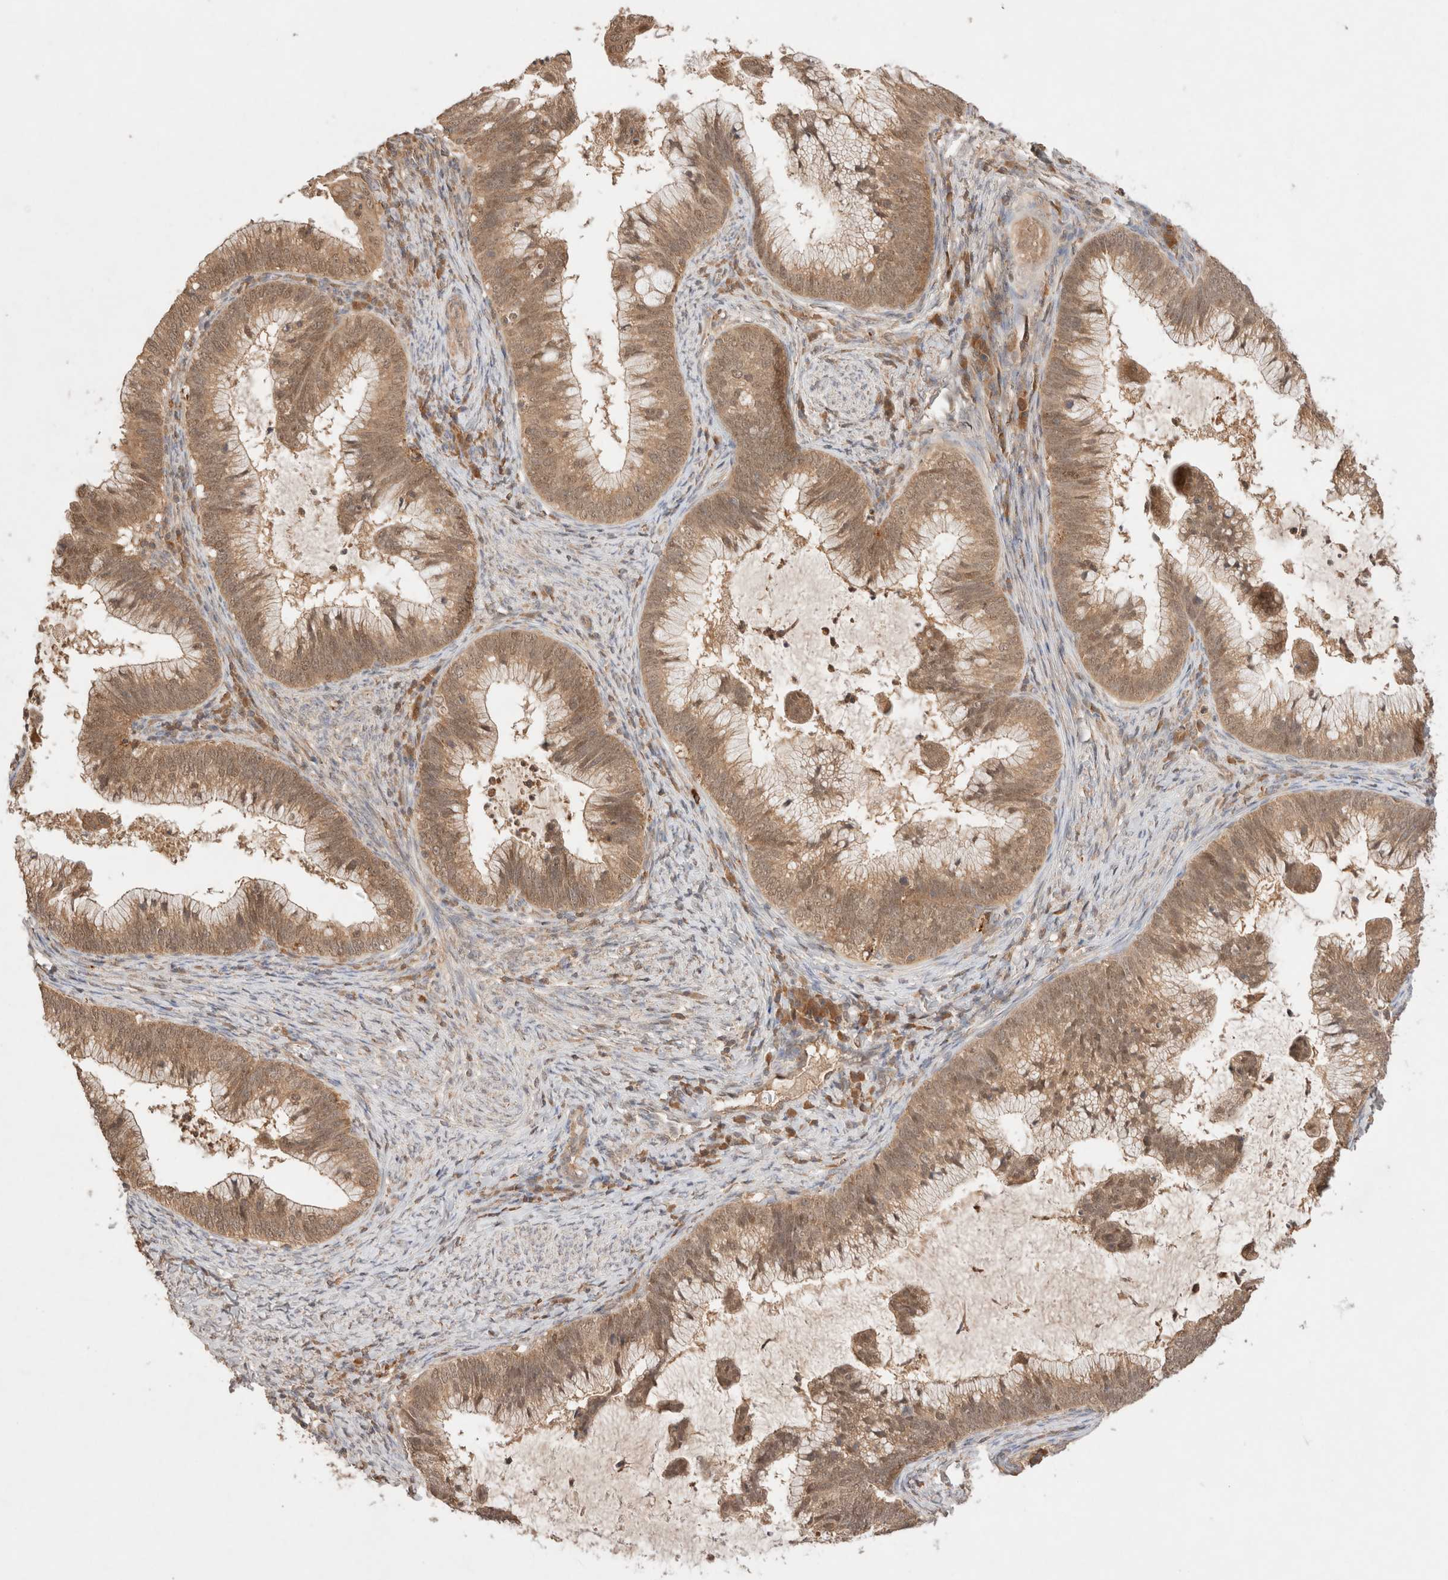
{"staining": {"intensity": "moderate", "quantity": ">75%", "location": "cytoplasmic/membranous,nuclear"}, "tissue": "cervical cancer", "cell_type": "Tumor cells", "image_type": "cancer", "snomed": [{"axis": "morphology", "description": "Adenocarcinoma, NOS"}, {"axis": "topography", "description": "Cervix"}], "caption": "There is medium levels of moderate cytoplasmic/membranous and nuclear expression in tumor cells of cervical cancer, as demonstrated by immunohistochemical staining (brown color).", "gene": "CARNMT1", "patient": {"sex": "female", "age": 36}}